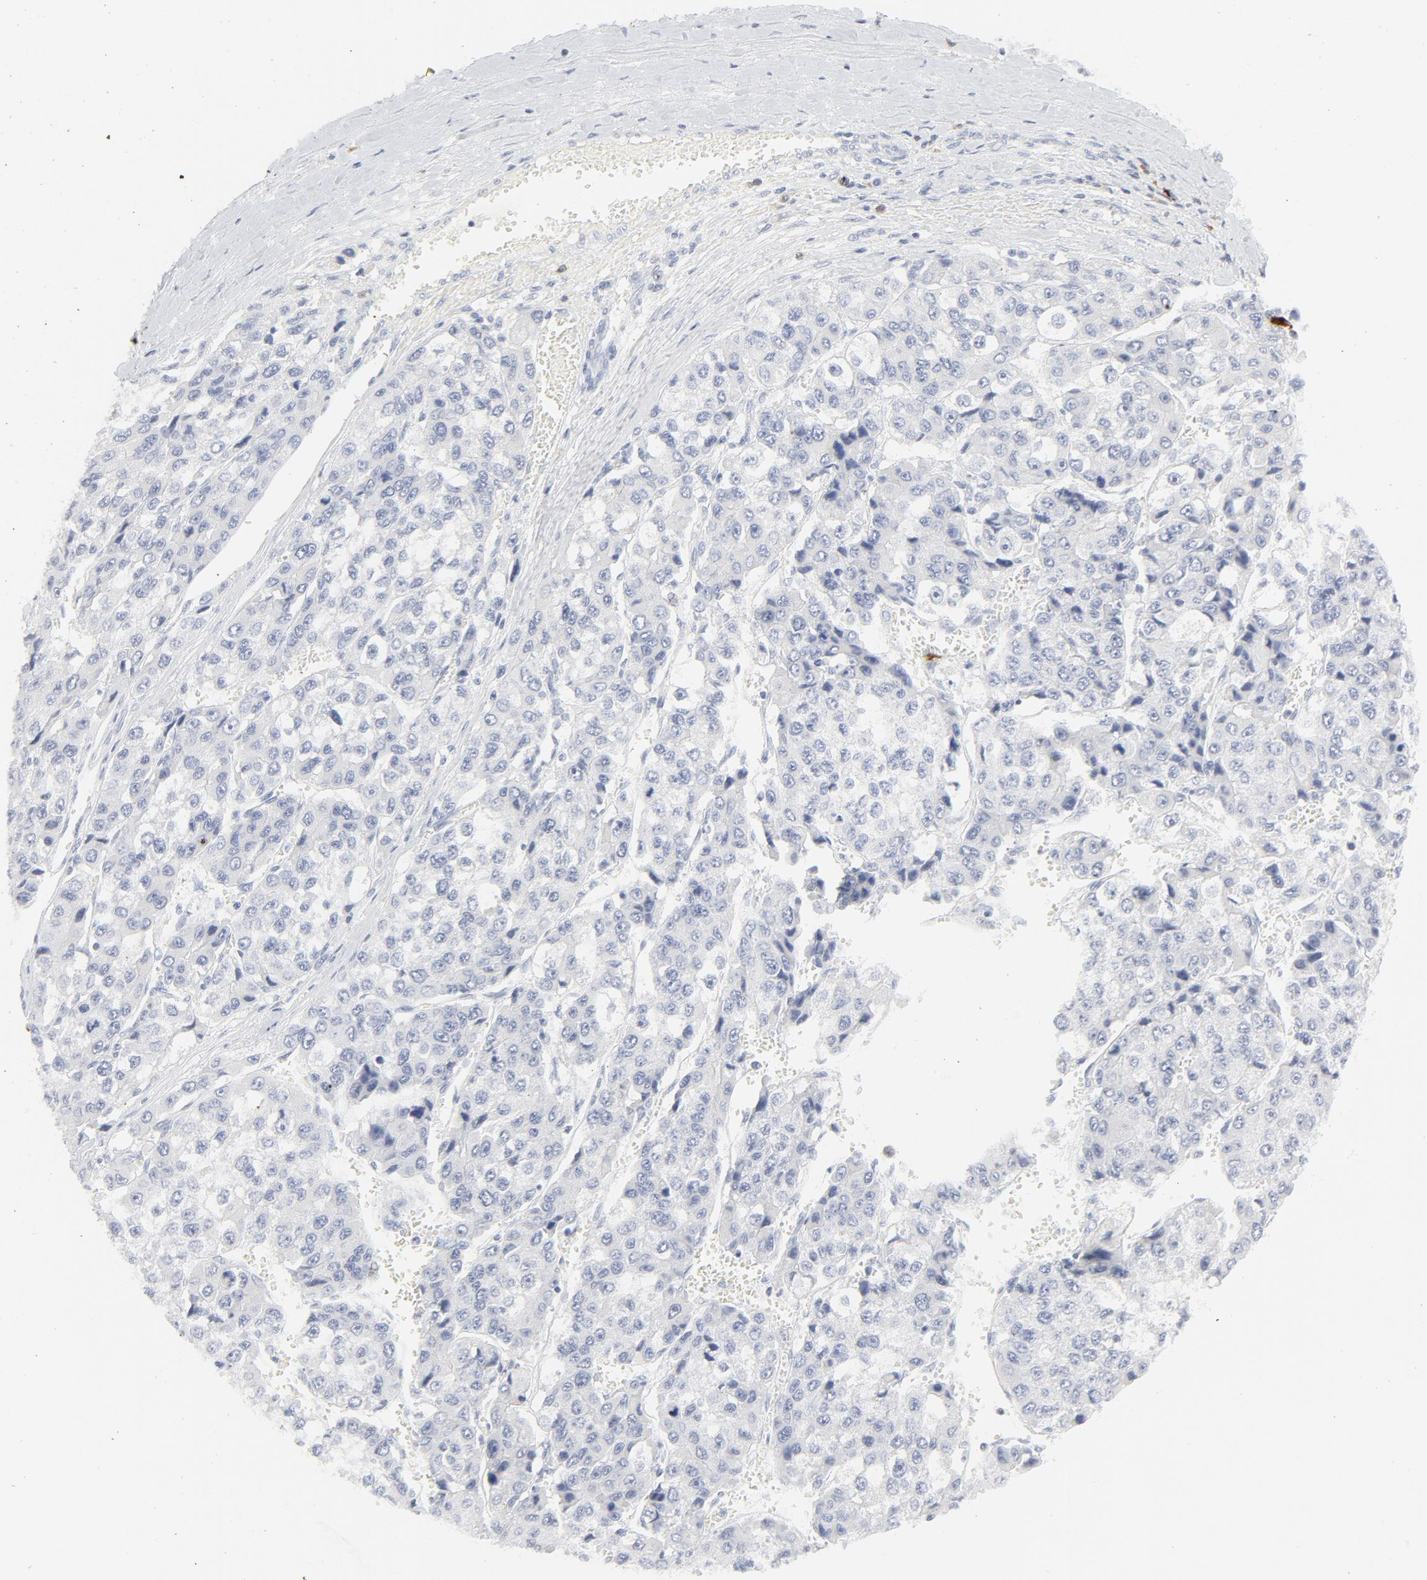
{"staining": {"intensity": "negative", "quantity": "none", "location": "none"}, "tissue": "liver cancer", "cell_type": "Tumor cells", "image_type": "cancer", "snomed": [{"axis": "morphology", "description": "Carcinoma, Hepatocellular, NOS"}, {"axis": "topography", "description": "Liver"}], "caption": "There is no significant positivity in tumor cells of hepatocellular carcinoma (liver).", "gene": "CCR7", "patient": {"sex": "female", "age": 66}}